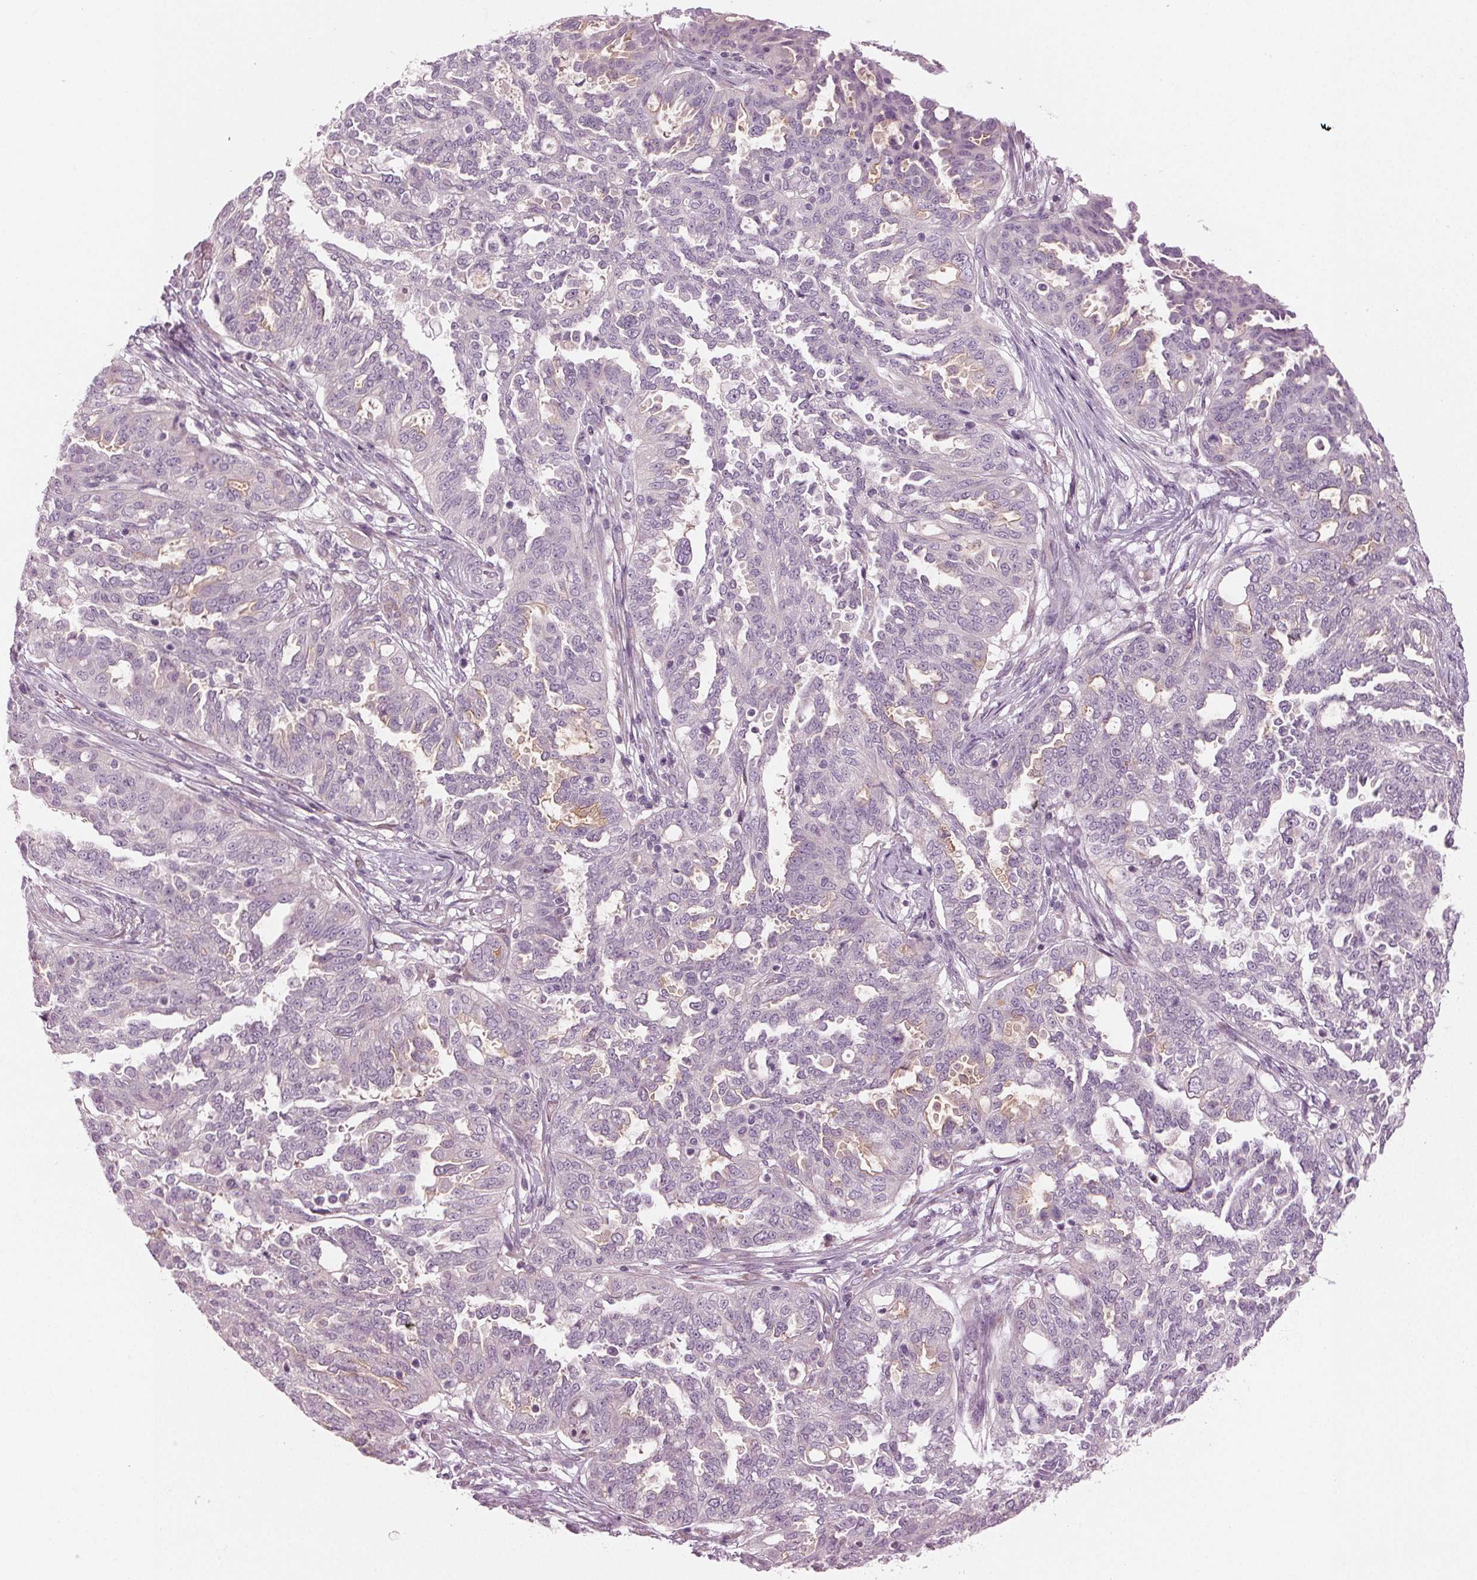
{"staining": {"intensity": "negative", "quantity": "none", "location": "none"}, "tissue": "ovarian cancer", "cell_type": "Tumor cells", "image_type": "cancer", "snomed": [{"axis": "morphology", "description": "Cystadenocarcinoma, serous, NOS"}, {"axis": "topography", "description": "Ovary"}], "caption": "A high-resolution photomicrograph shows immunohistochemistry (IHC) staining of ovarian cancer (serous cystadenocarcinoma), which displays no significant expression in tumor cells. (Brightfield microscopy of DAB (3,3'-diaminobenzidine) IHC at high magnification).", "gene": "PRAP1", "patient": {"sex": "female", "age": 67}}